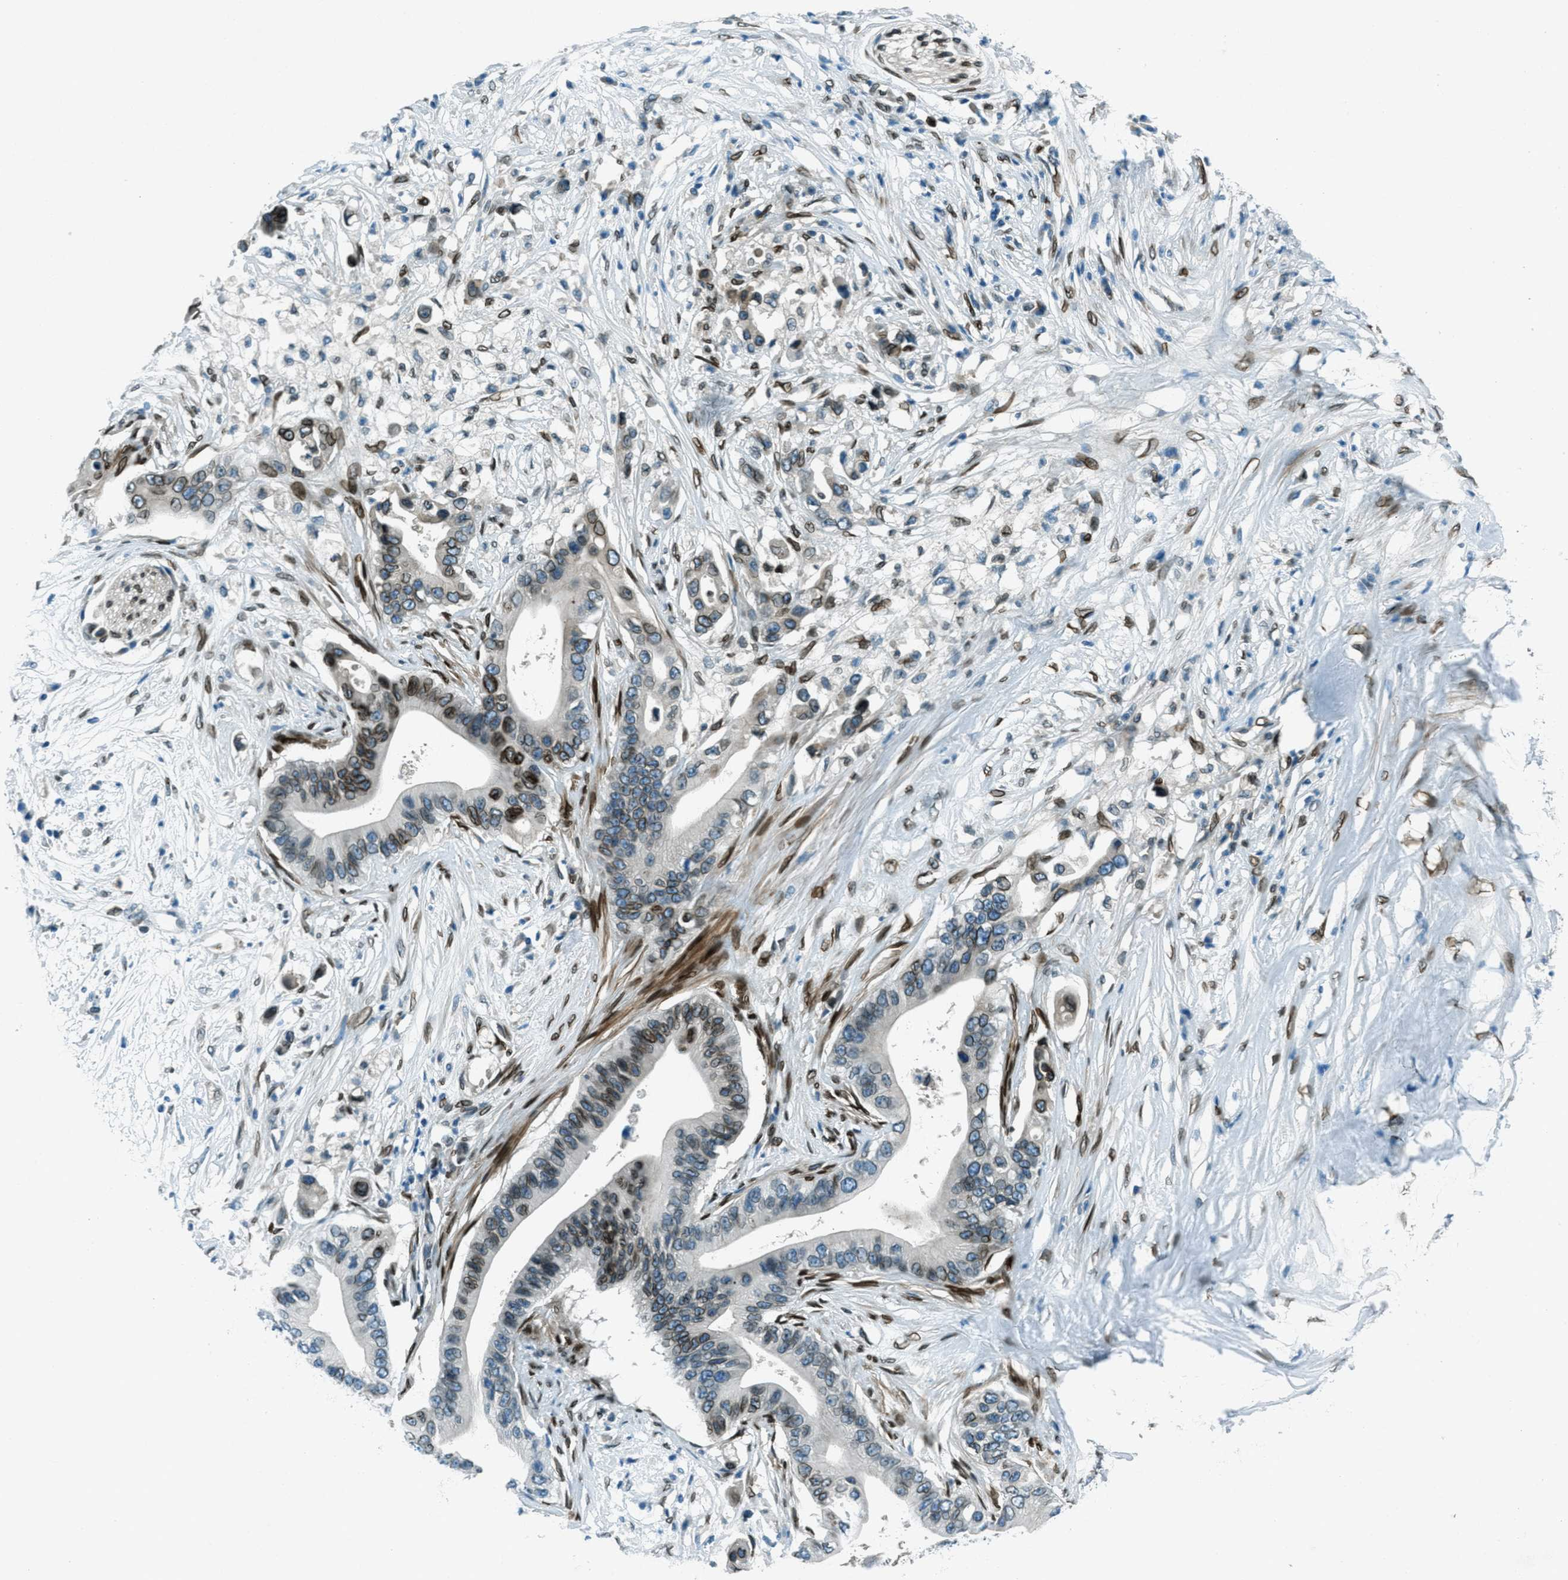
{"staining": {"intensity": "moderate", "quantity": "25%-75%", "location": "cytoplasmic/membranous,nuclear"}, "tissue": "pancreatic cancer", "cell_type": "Tumor cells", "image_type": "cancer", "snomed": [{"axis": "morphology", "description": "Adenocarcinoma, NOS"}, {"axis": "topography", "description": "Pancreas"}], "caption": "Pancreatic cancer tissue displays moderate cytoplasmic/membranous and nuclear expression in approximately 25%-75% of tumor cells, visualized by immunohistochemistry.", "gene": "LEMD2", "patient": {"sex": "male", "age": 77}}